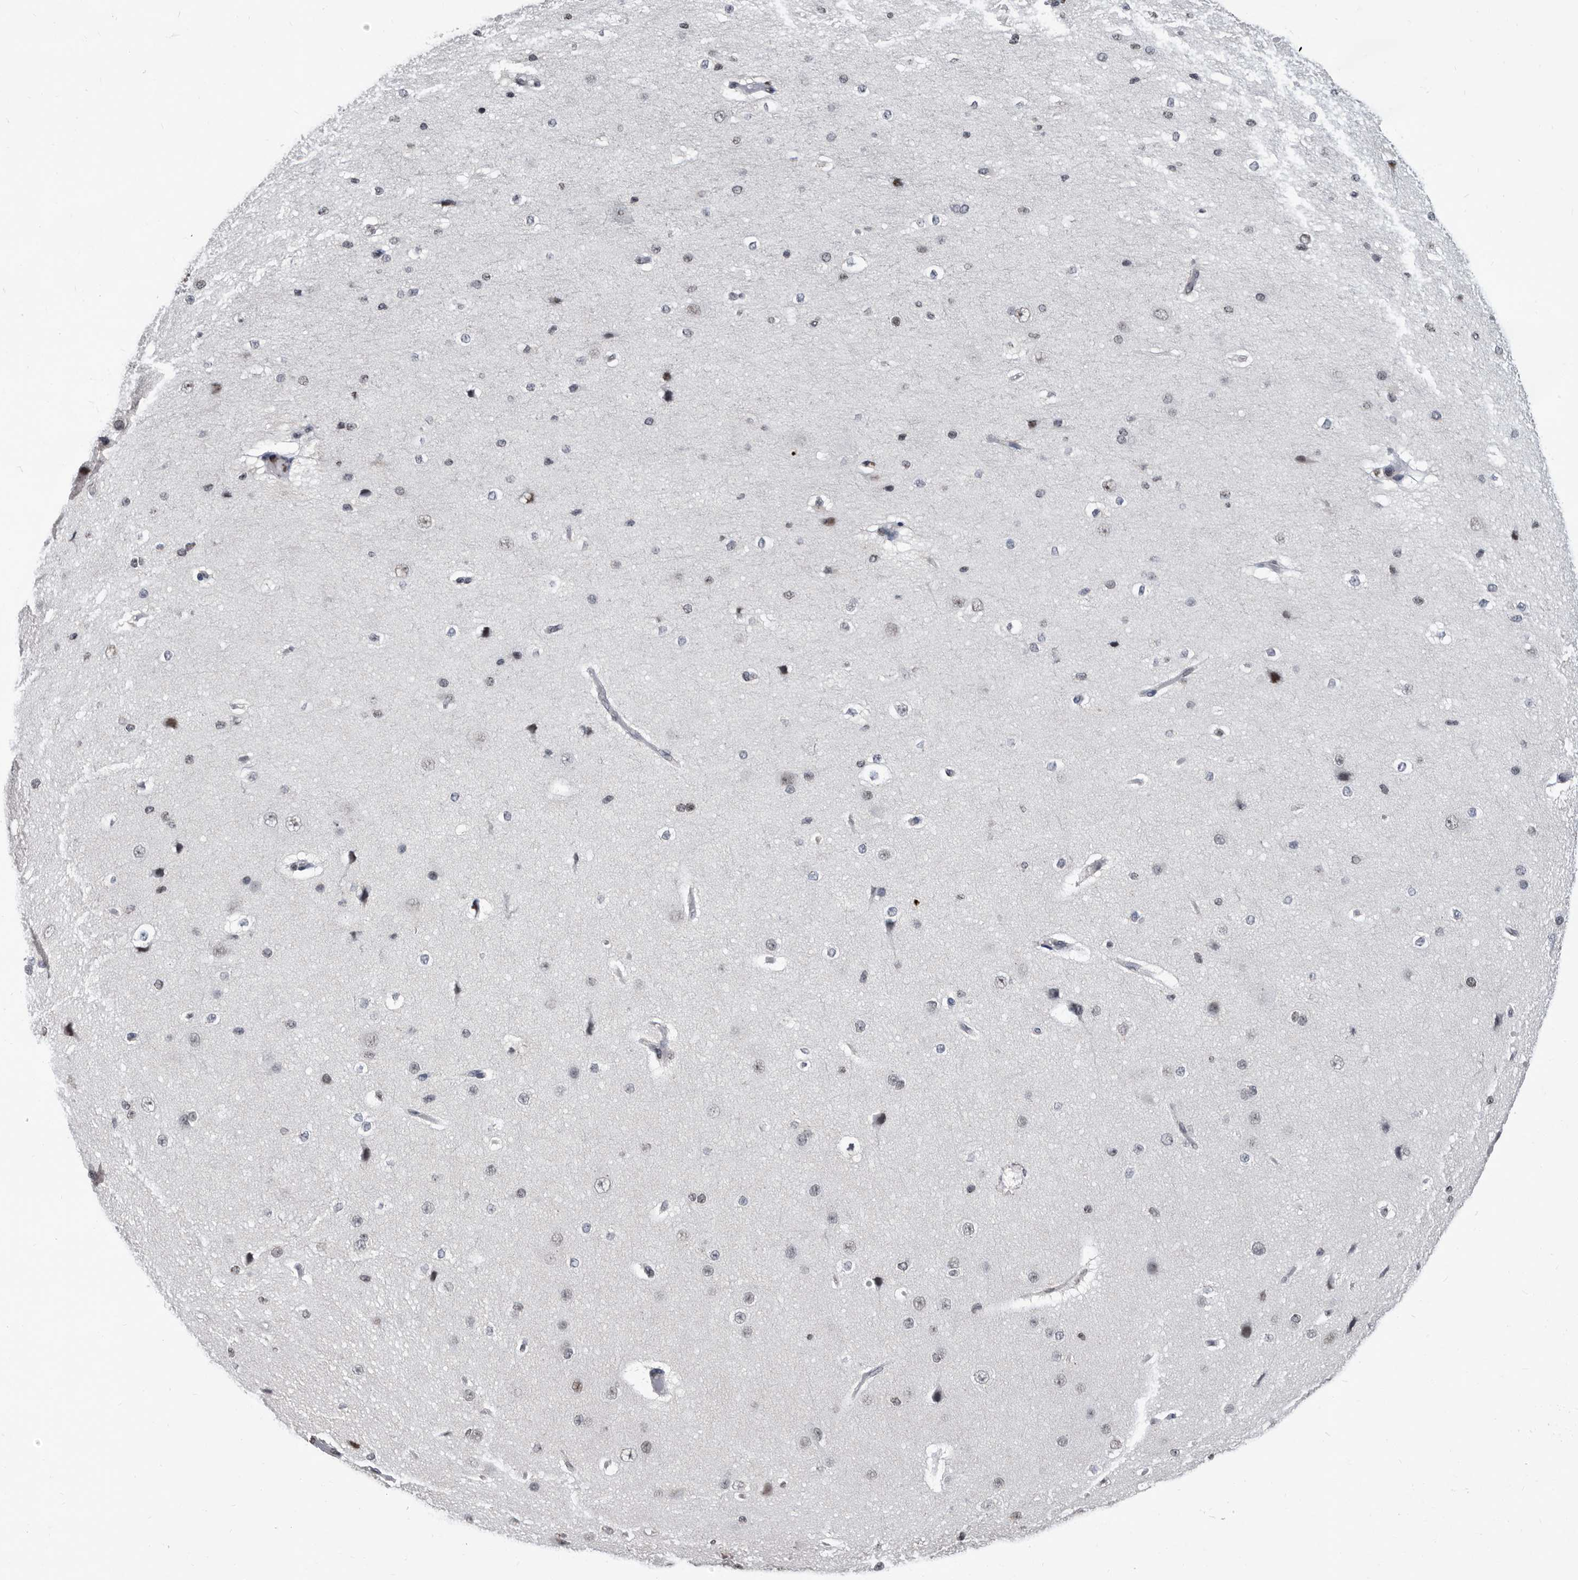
{"staining": {"intensity": "negative", "quantity": "none", "location": "none"}, "tissue": "cerebral cortex", "cell_type": "Endothelial cells", "image_type": "normal", "snomed": [{"axis": "morphology", "description": "Normal tissue, NOS"}, {"axis": "morphology", "description": "Developmental malformation"}, {"axis": "topography", "description": "Cerebral cortex"}], "caption": "IHC histopathology image of normal cerebral cortex stained for a protein (brown), which exhibits no staining in endothelial cells. (DAB immunohistochemistry, high magnification).", "gene": "TSTD1", "patient": {"sex": "female", "age": 30}}